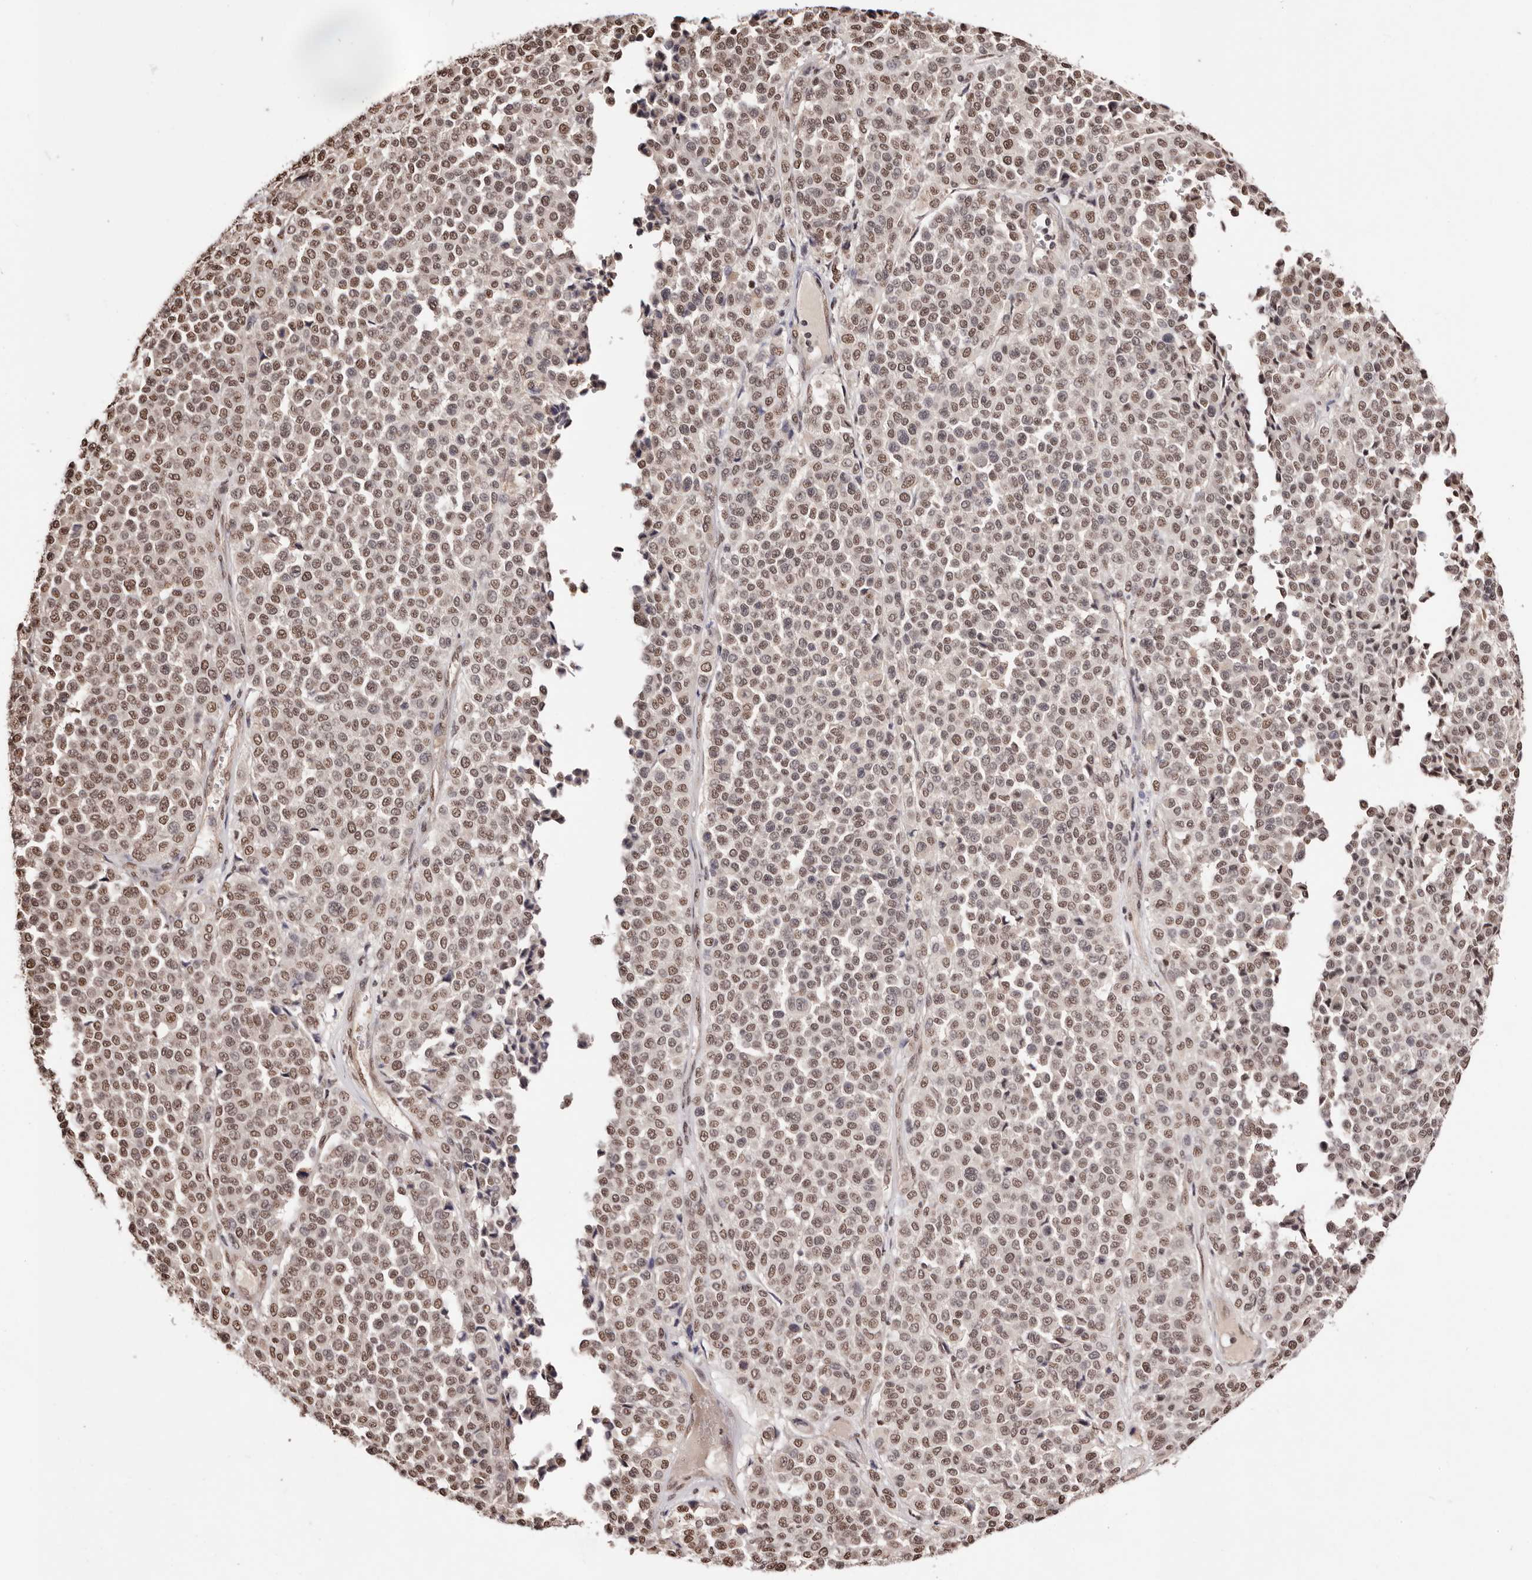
{"staining": {"intensity": "moderate", "quantity": ">75%", "location": "nuclear"}, "tissue": "melanoma", "cell_type": "Tumor cells", "image_type": "cancer", "snomed": [{"axis": "morphology", "description": "Malignant melanoma, Metastatic site"}, {"axis": "topography", "description": "Pancreas"}], "caption": "High-magnification brightfield microscopy of malignant melanoma (metastatic site) stained with DAB (3,3'-diaminobenzidine) (brown) and counterstained with hematoxylin (blue). tumor cells exhibit moderate nuclear expression is seen in approximately>75% of cells.", "gene": "BICRAL", "patient": {"sex": "female", "age": 30}}